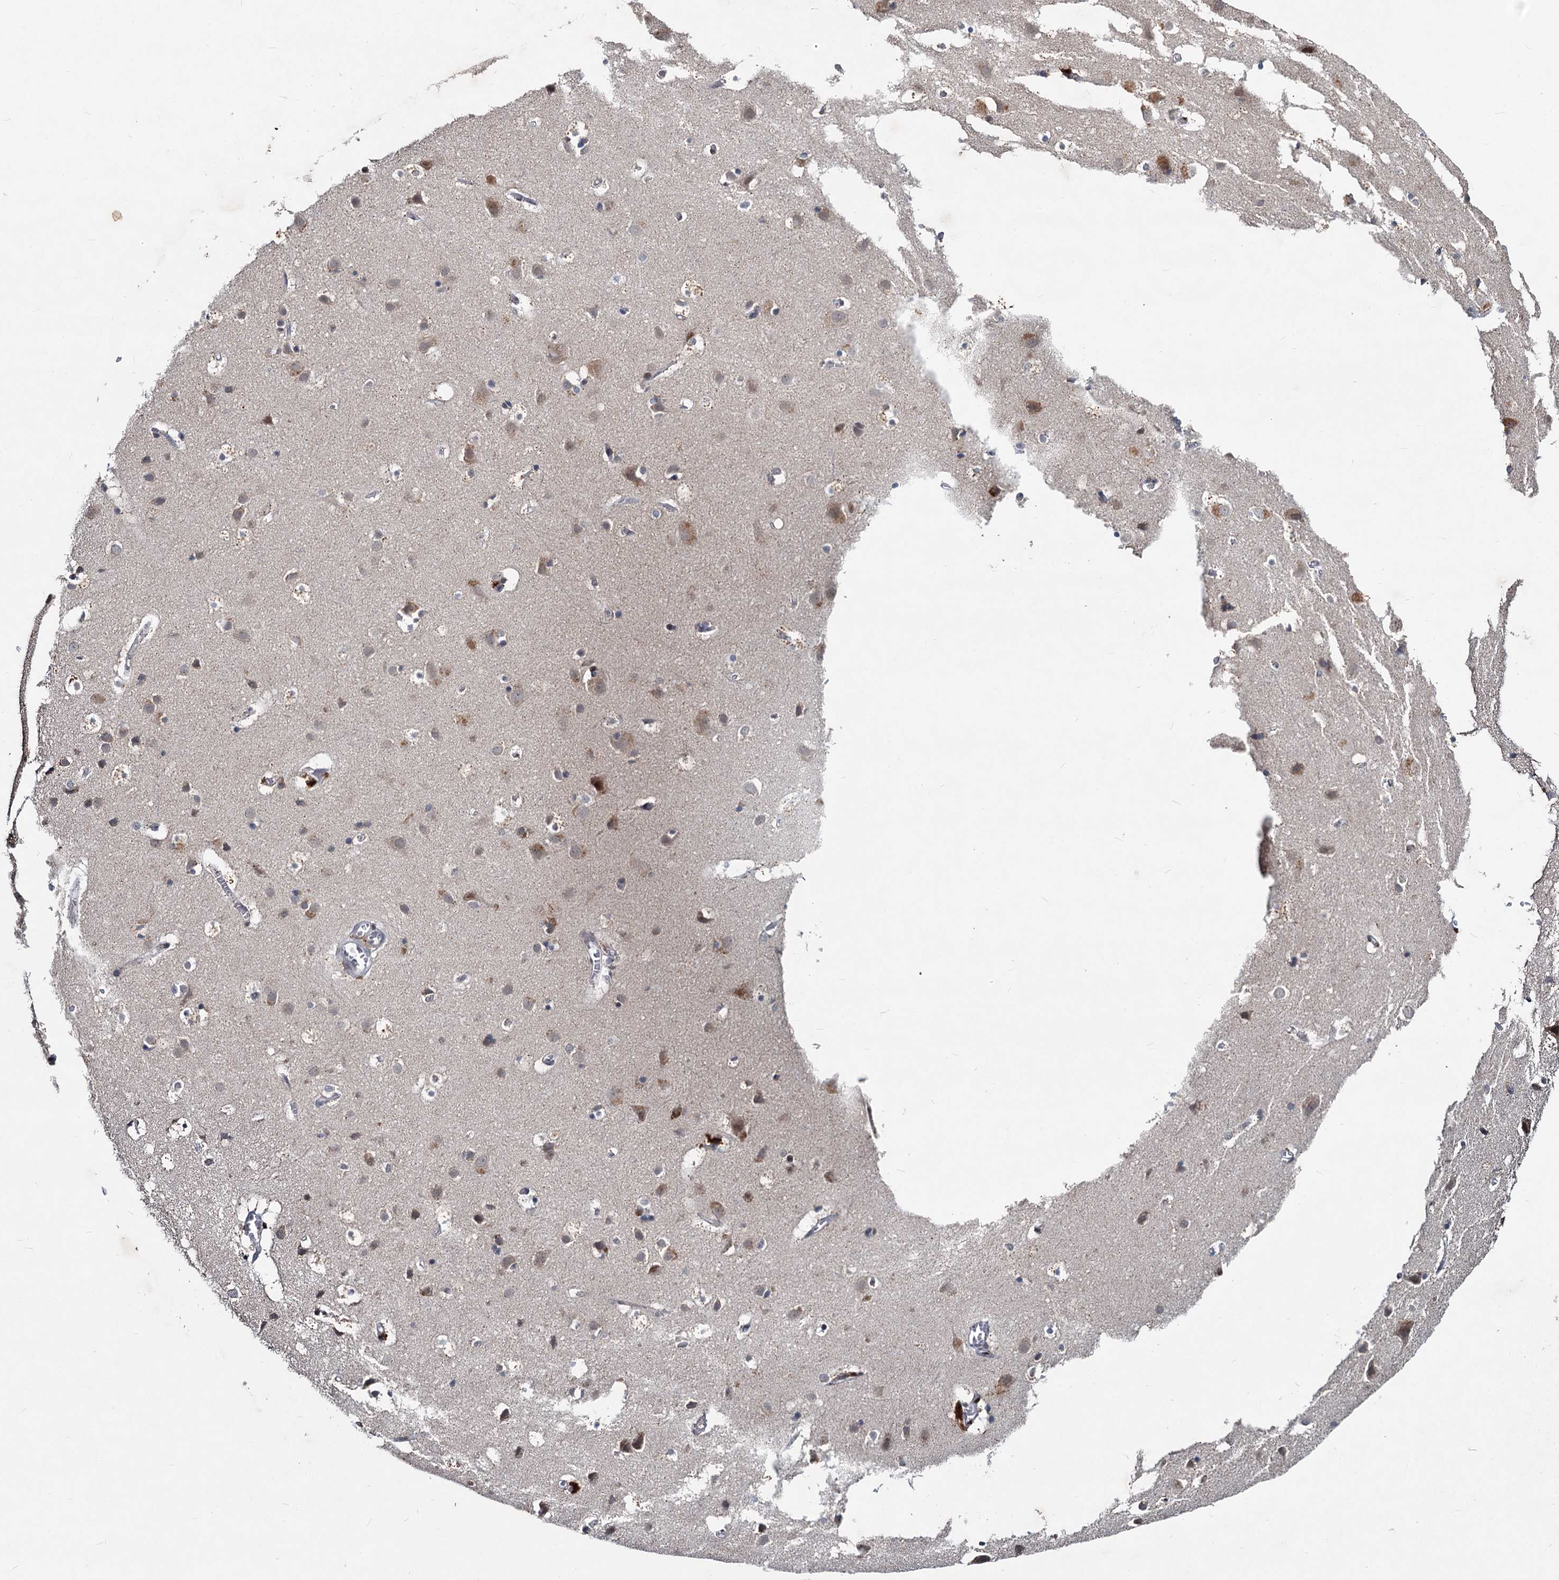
{"staining": {"intensity": "negative", "quantity": "none", "location": "none"}, "tissue": "cerebral cortex", "cell_type": "Endothelial cells", "image_type": "normal", "snomed": [{"axis": "morphology", "description": "Normal tissue, NOS"}, {"axis": "topography", "description": "Cerebral cortex"}], "caption": "Immunohistochemistry (IHC) photomicrograph of benign cerebral cortex: cerebral cortex stained with DAB (3,3'-diaminobenzidine) shows no significant protein expression in endothelial cells. (Stains: DAB (3,3'-diaminobenzidine) immunohistochemistry (IHC) with hematoxylin counter stain, Microscopy: brightfield microscopy at high magnification).", "gene": "RITA1", "patient": {"sex": "male", "age": 54}}